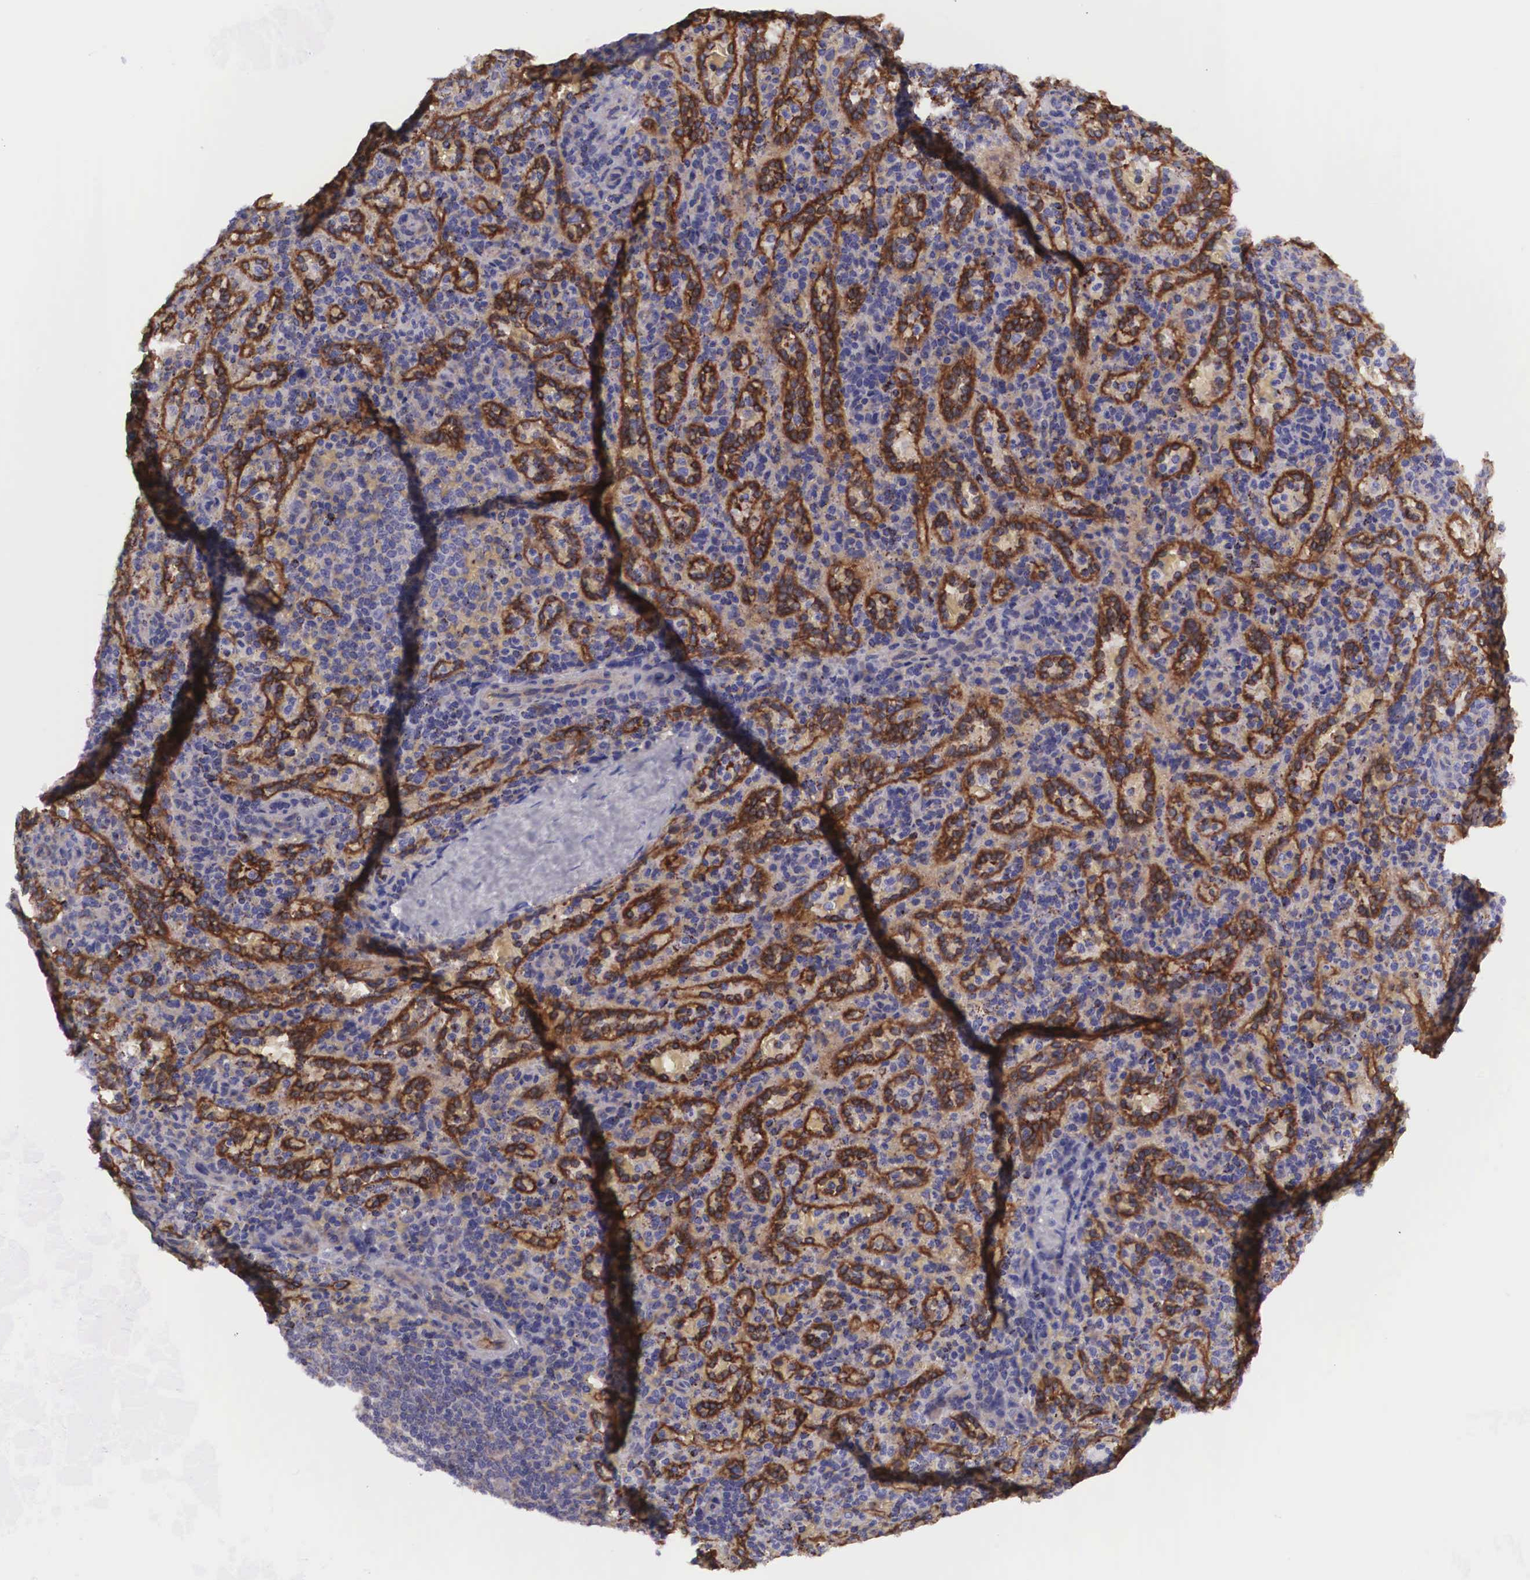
{"staining": {"intensity": "negative", "quantity": "none", "location": "none"}, "tissue": "spleen", "cell_type": "Cells in red pulp", "image_type": "normal", "snomed": [{"axis": "morphology", "description": "Normal tissue, NOS"}, {"axis": "topography", "description": "Spleen"}], "caption": "There is no significant expression in cells in red pulp of spleen. (Stains: DAB (3,3'-diaminobenzidine) immunohistochemistry with hematoxylin counter stain, Microscopy: brightfield microscopy at high magnification).", "gene": "BCAR1", "patient": {"sex": "female", "age": 21}}